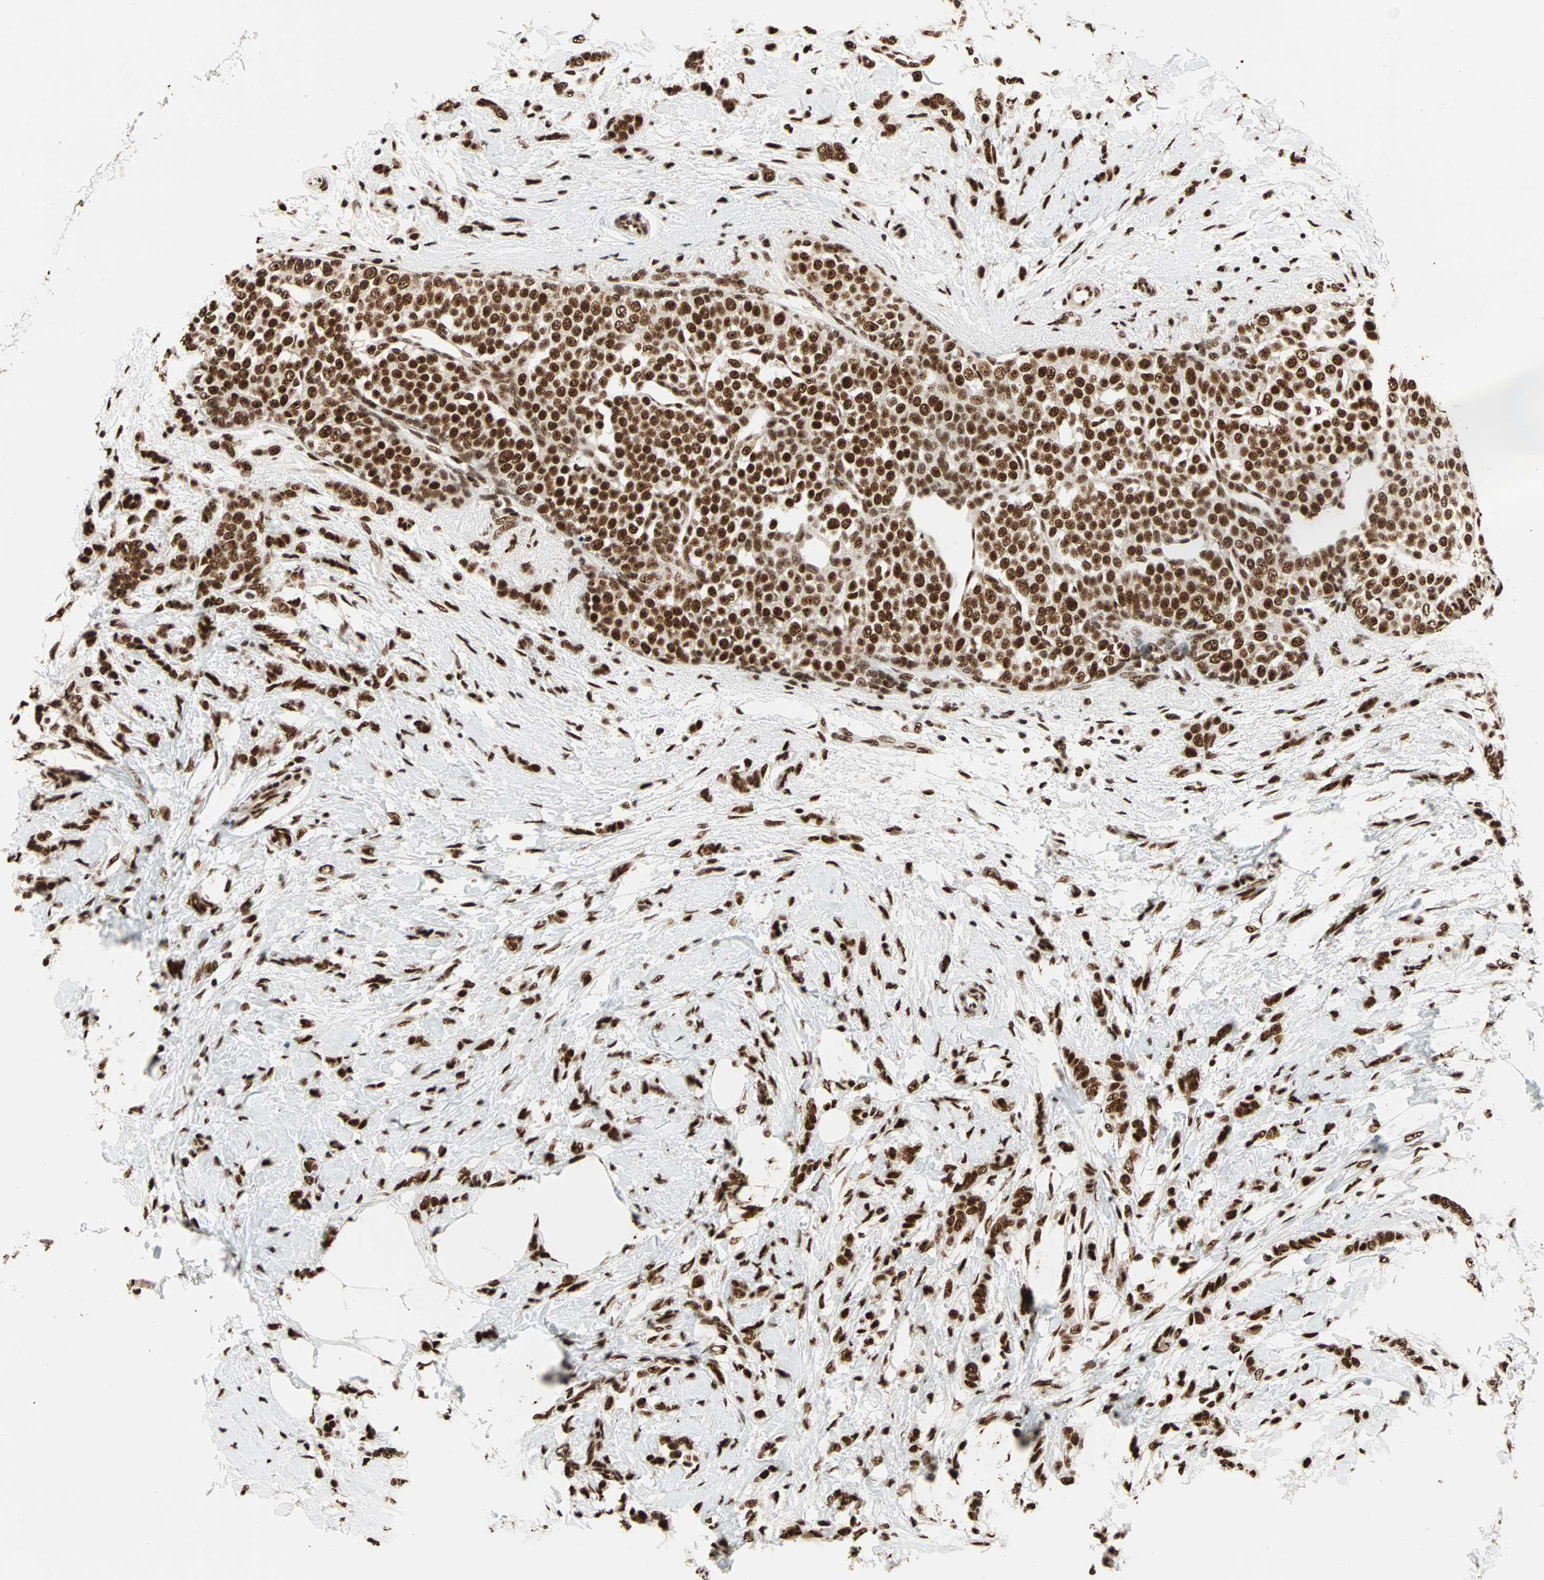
{"staining": {"intensity": "strong", "quantity": ">75%", "location": "nuclear"}, "tissue": "breast cancer", "cell_type": "Tumor cells", "image_type": "cancer", "snomed": [{"axis": "morphology", "description": "Lobular carcinoma, in situ"}, {"axis": "morphology", "description": "Lobular carcinoma"}, {"axis": "topography", "description": "Breast"}], "caption": "Breast cancer stained with a brown dye shows strong nuclear positive expression in about >75% of tumor cells.", "gene": "ILF2", "patient": {"sex": "female", "age": 41}}